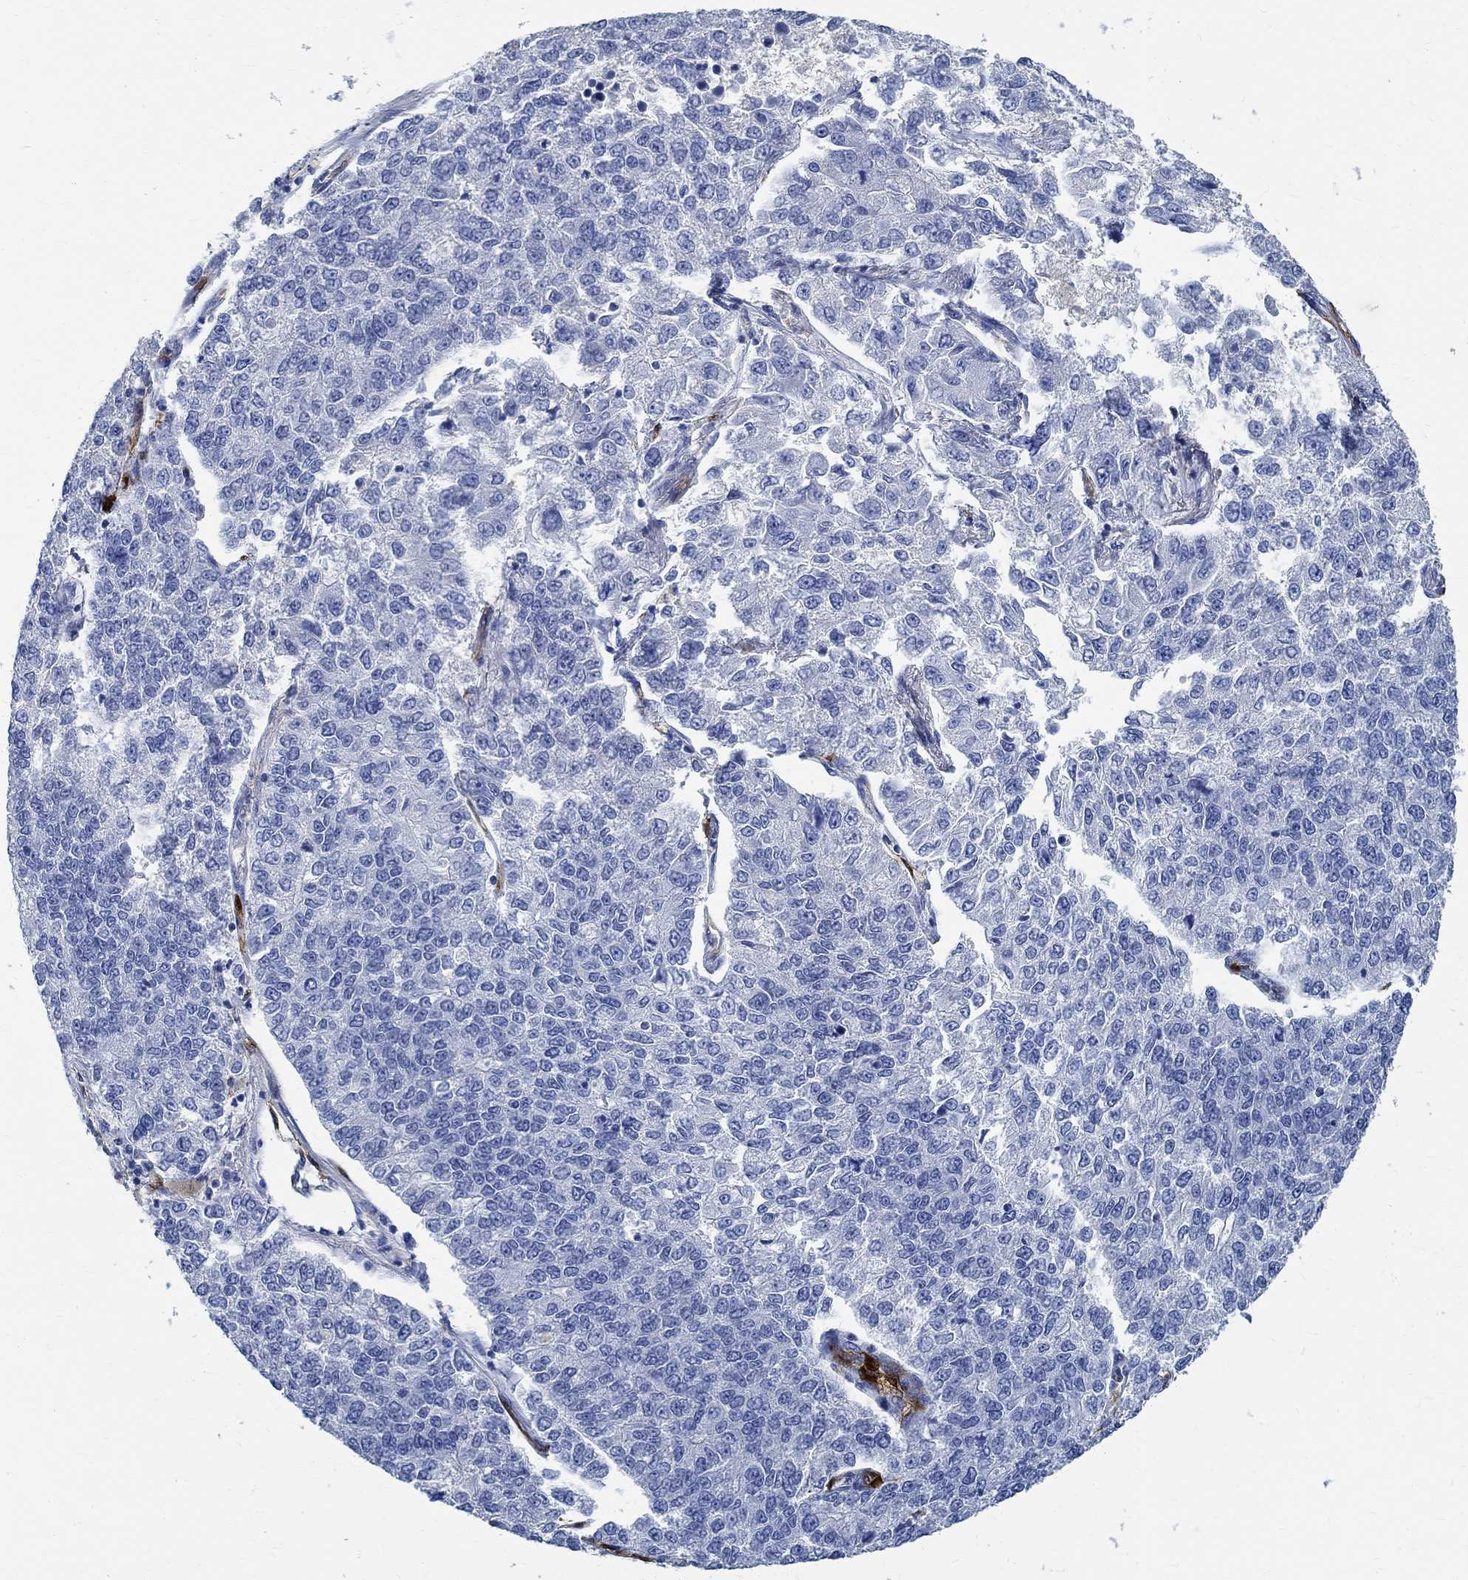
{"staining": {"intensity": "negative", "quantity": "none", "location": "none"}, "tissue": "lung cancer", "cell_type": "Tumor cells", "image_type": "cancer", "snomed": [{"axis": "morphology", "description": "Adenocarcinoma, NOS"}, {"axis": "topography", "description": "Lung"}], "caption": "Tumor cells are negative for protein expression in human lung cancer.", "gene": "PRX", "patient": {"sex": "male", "age": 49}}